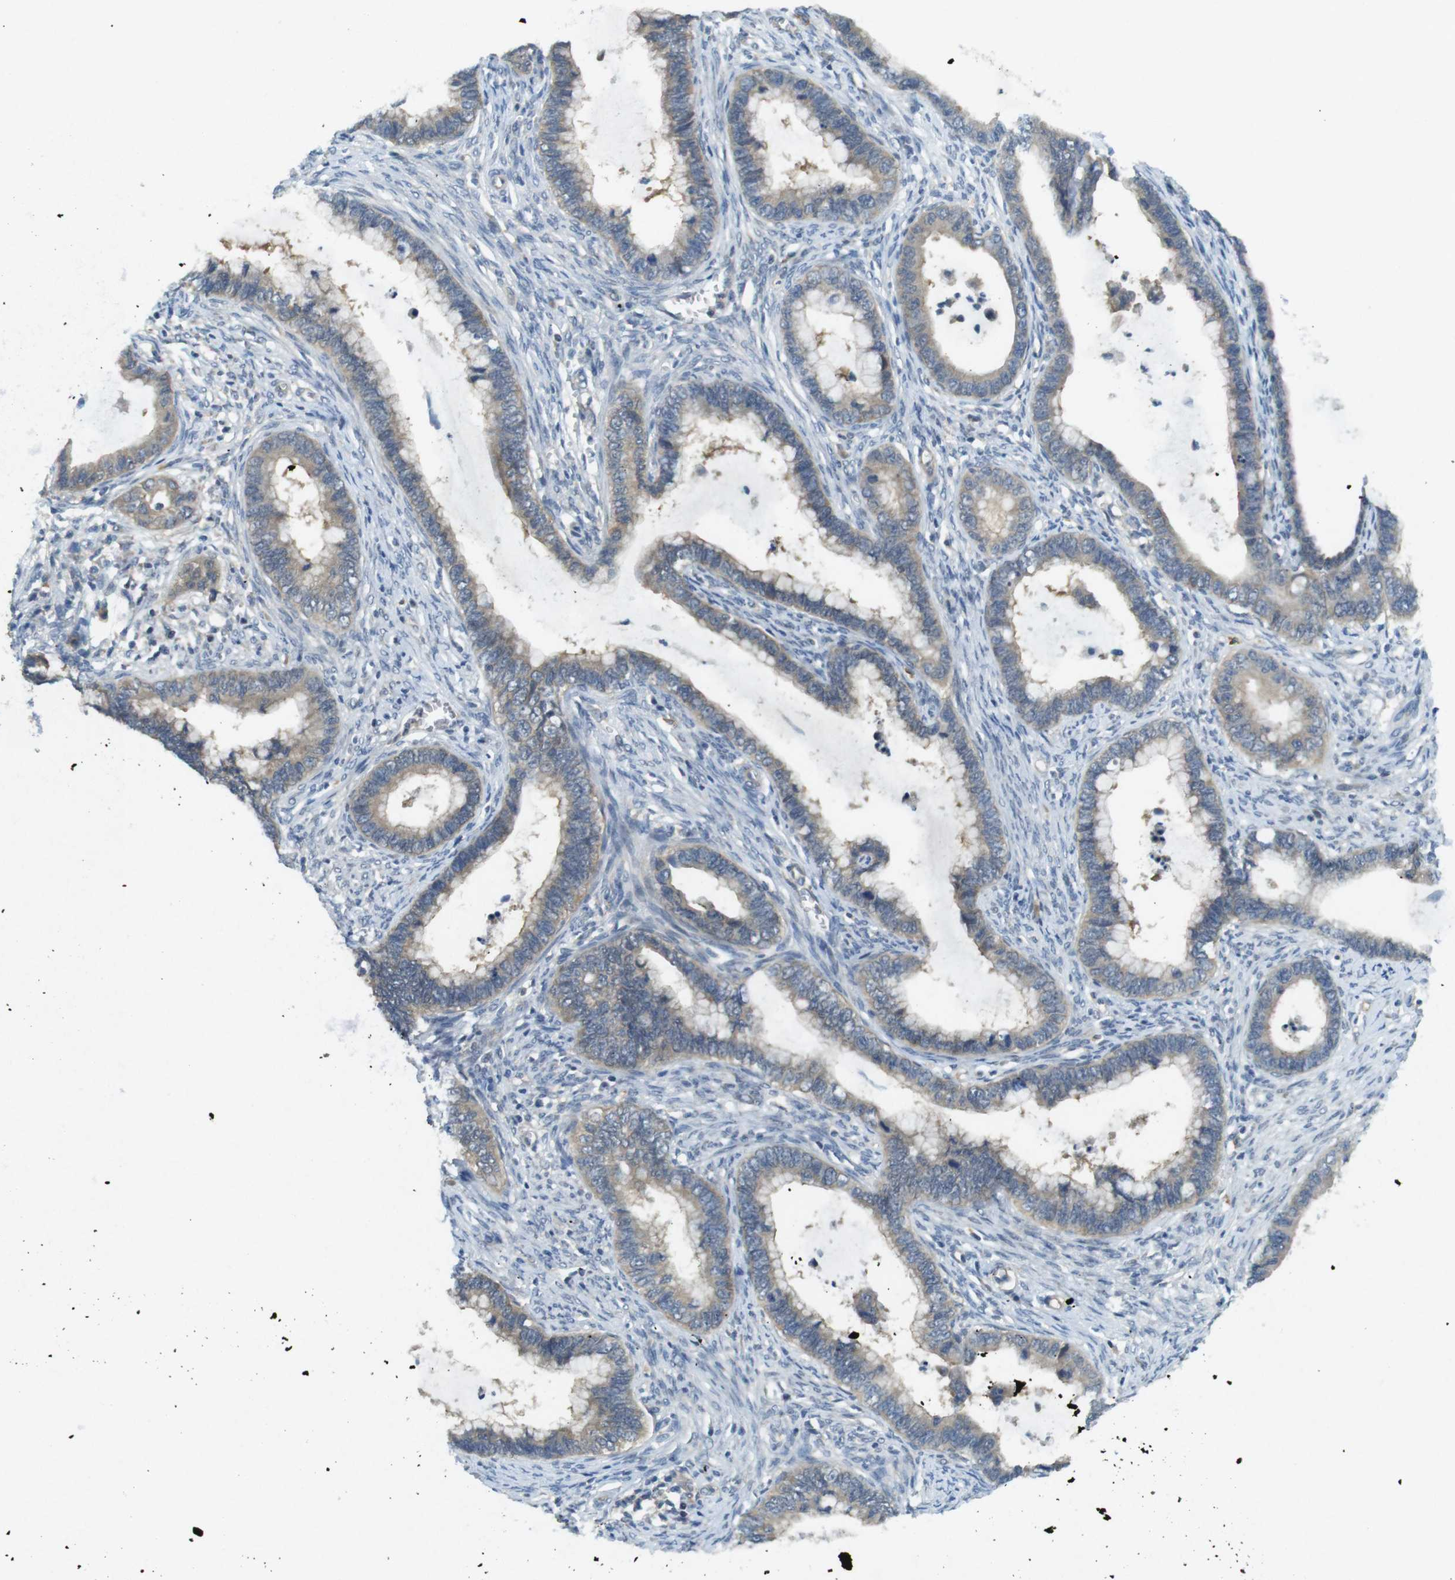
{"staining": {"intensity": "weak", "quantity": ">75%", "location": "cytoplasmic/membranous"}, "tissue": "cervical cancer", "cell_type": "Tumor cells", "image_type": "cancer", "snomed": [{"axis": "morphology", "description": "Adenocarcinoma, NOS"}, {"axis": "topography", "description": "Cervix"}], "caption": "A low amount of weak cytoplasmic/membranous positivity is appreciated in about >75% of tumor cells in adenocarcinoma (cervical) tissue. (Brightfield microscopy of DAB IHC at high magnification).", "gene": "SUGT1", "patient": {"sex": "female", "age": 44}}